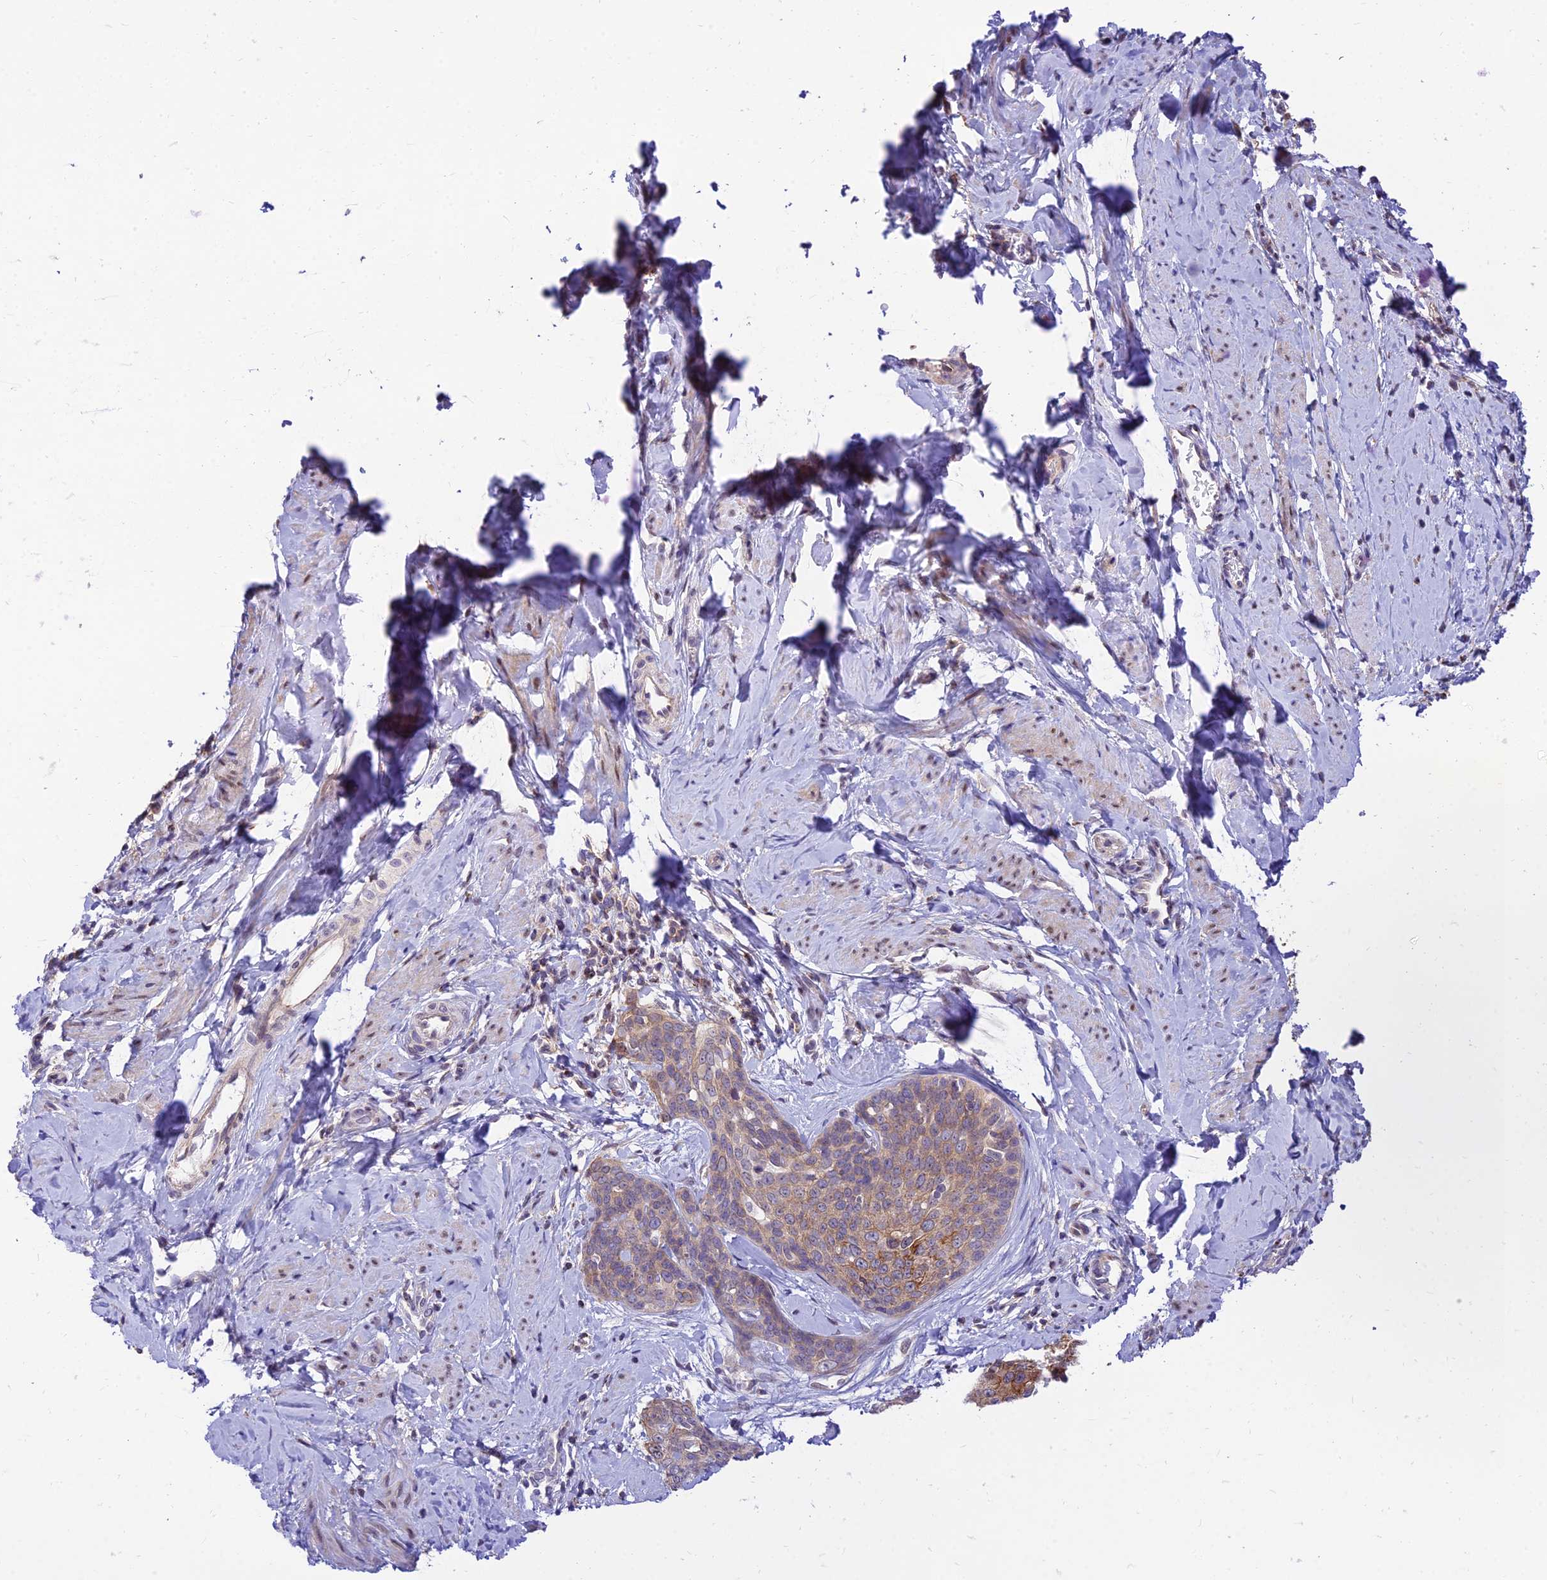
{"staining": {"intensity": "moderate", "quantity": "<25%", "location": "cytoplasmic/membranous"}, "tissue": "cervical cancer", "cell_type": "Tumor cells", "image_type": "cancer", "snomed": [{"axis": "morphology", "description": "Squamous cell carcinoma, NOS"}, {"axis": "topography", "description": "Cervix"}], "caption": "The immunohistochemical stain labels moderate cytoplasmic/membranous expression in tumor cells of cervical cancer tissue.", "gene": "C6orf132", "patient": {"sex": "female", "age": 50}}